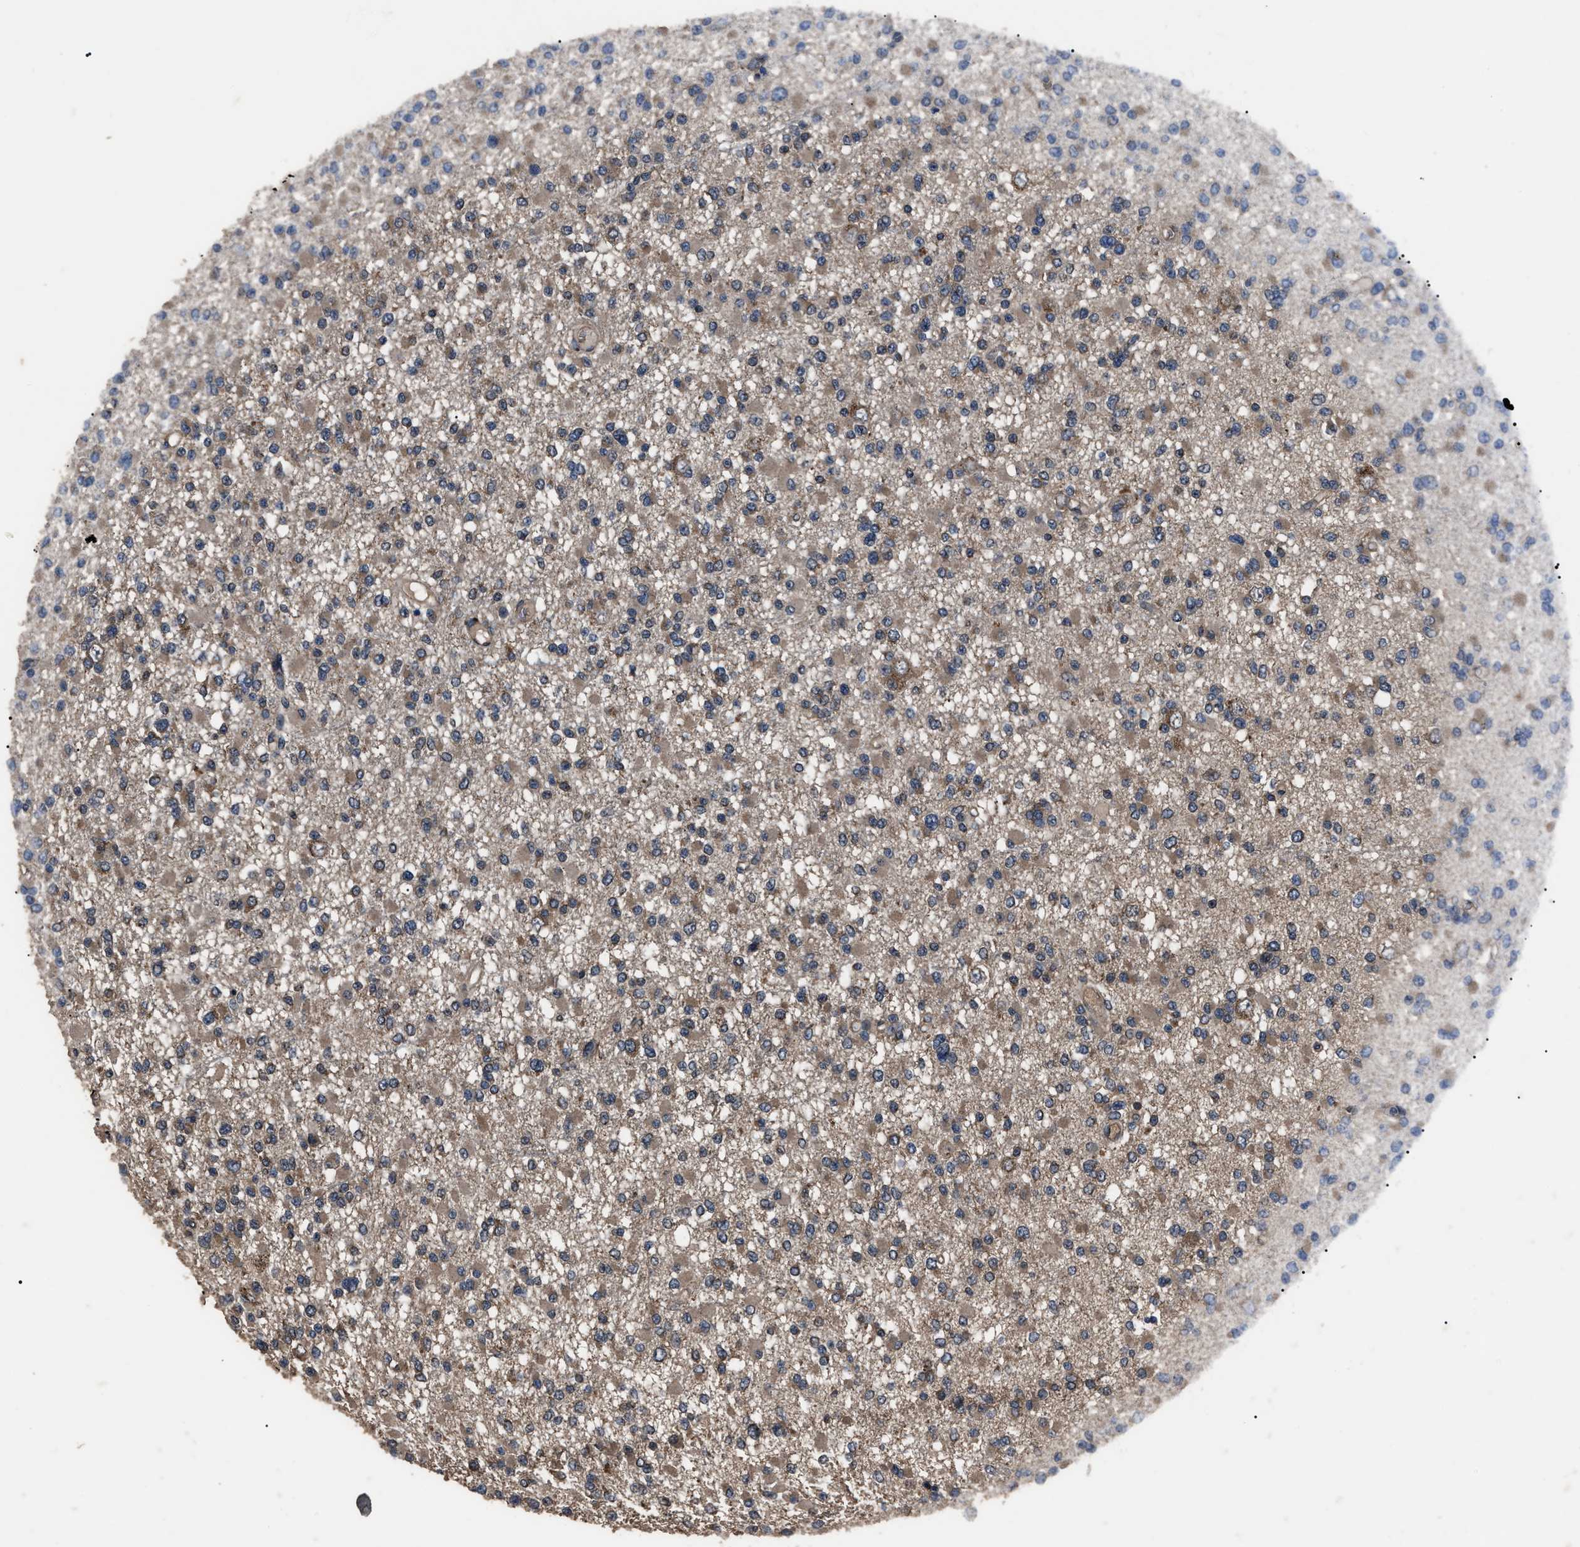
{"staining": {"intensity": "moderate", "quantity": "25%-75%", "location": "cytoplasmic/membranous"}, "tissue": "glioma", "cell_type": "Tumor cells", "image_type": "cancer", "snomed": [{"axis": "morphology", "description": "Glioma, malignant, Low grade"}, {"axis": "topography", "description": "Brain"}], "caption": "Malignant low-grade glioma stained with a brown dye demonstrates moderate cytoplasmic/membranous positive staining in about 25%-75% of tumor cells.", "gene": "RNF216", "patient": {"sex": "female", "age": 22}}